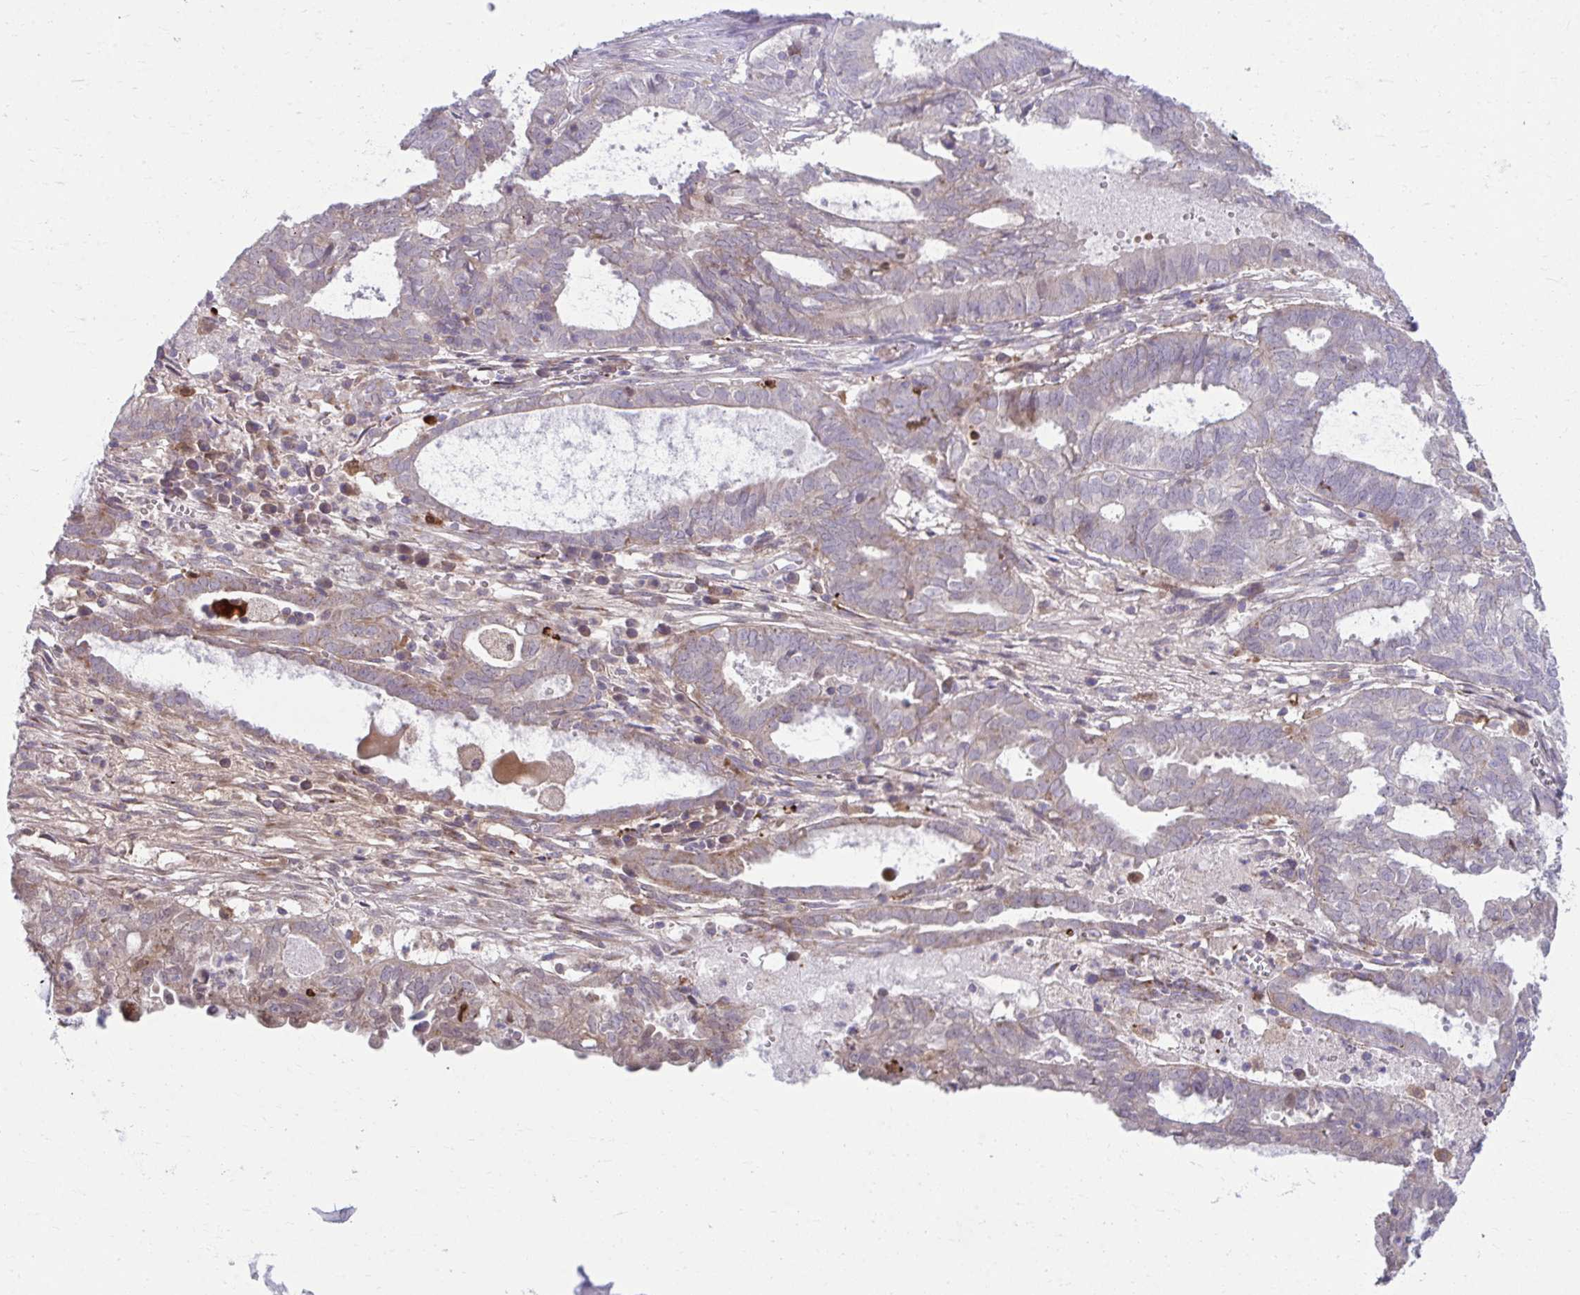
{"staining": {"intensity": "weak", "quantity": "<25%", "location": "cytoplasmic/membranous"}, "tissue": "ovarian cancer", "cell_type": "Tumor cells", "image_type": "cancer", "snomed": [{"axis": "morphology", "description": "Carcinoma, endometroid"}, {"axis": "topography", "description": "Ovary"}], "caption": "An IHC photomicrograph of ovarian cancer (endometroid carcinoma) is shown. There is no staining in tumor cells of ovarian cancer (endometroid carcinoma).", "gene": "C16orf54", "patient": {"sex": "female", "age": 64}}